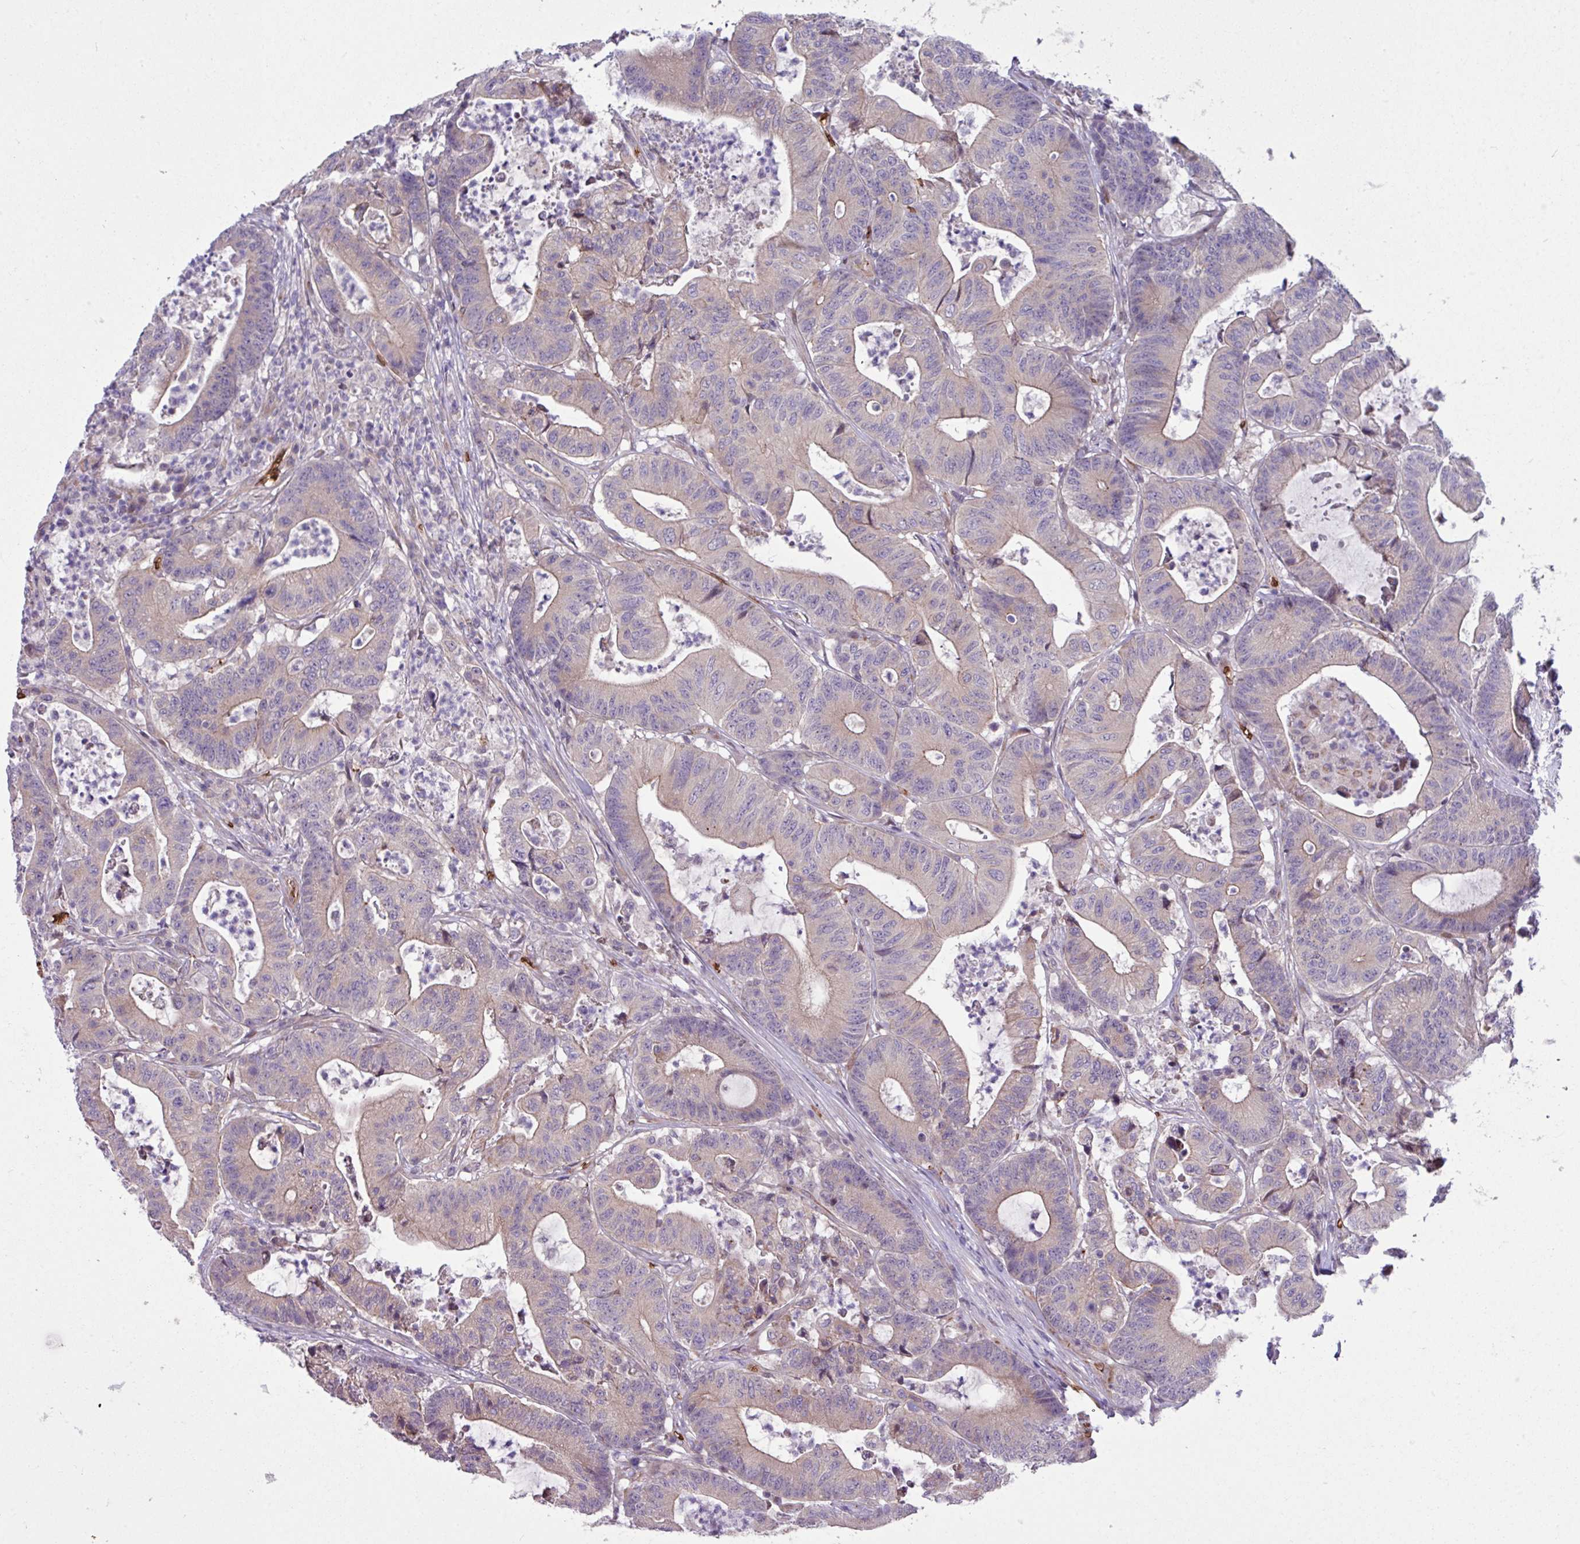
{"staining": {"intensity": "weak", "quantity": "<25%", "location": "cytoplasmic/membranous"}, "tissue": "colorectal cancer", "cell_type": "Tumor cells", "image_type": "cancer", "snomed": [{"axis": "morphology", "description": "Adenocarcinoma, NOS"}, {"axis": "topography", "description": "Colon"}], "caption": "Immunohistochemistry of human colorectal adenocarcinoma demonstrates no expression in tumor cells. The staining is performed using DAB brown chromogen with nuclei counter-stained in using hematoxylin.", "gene": "RAD21L1", "patient": {"sex": "female", "age": 84}}